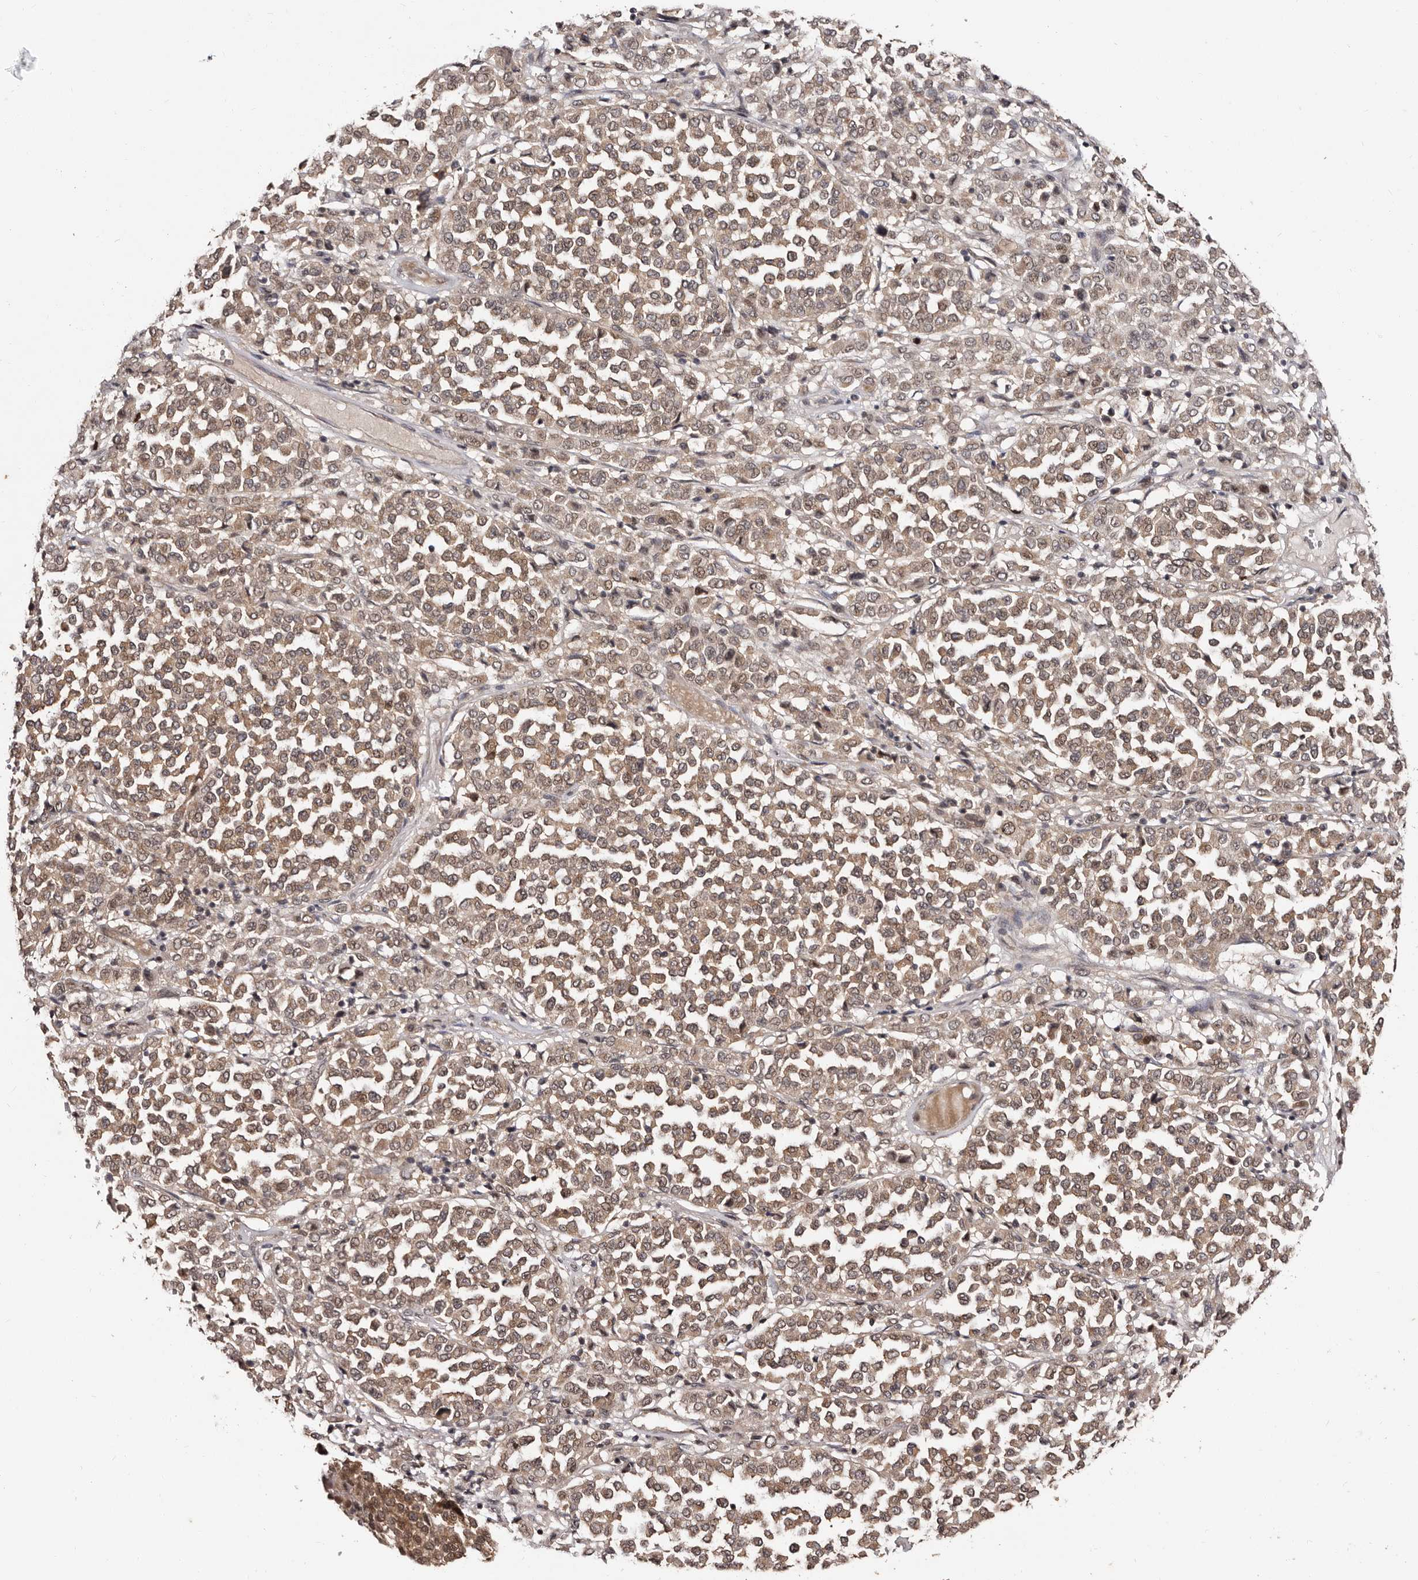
{"staining": {"intensity": "weak", "quantity": ">75%", "location": "cytoplasmic/membranous,nuclear"}, "tissue": "melanoma", "cell_type": "Tumor cells", "image_type": "cancer", "snomed": [{"axis": "morphology", "description": "Malignant melanoma, Metastatic site"}, {"axis": "topography", "description": "Pancreas"}], "caption": "High-magnification brightfield microscopy of melanoma stained with DAB (brown) and counterstained with hematoxylin (blue). tumor cells exhibit weak cytoplasmic/membranous and nuclear positivity is present in approximately>75% of cells.", "gene": "TBC1D22B", "patient": {"sex": "female", "age": 30}}